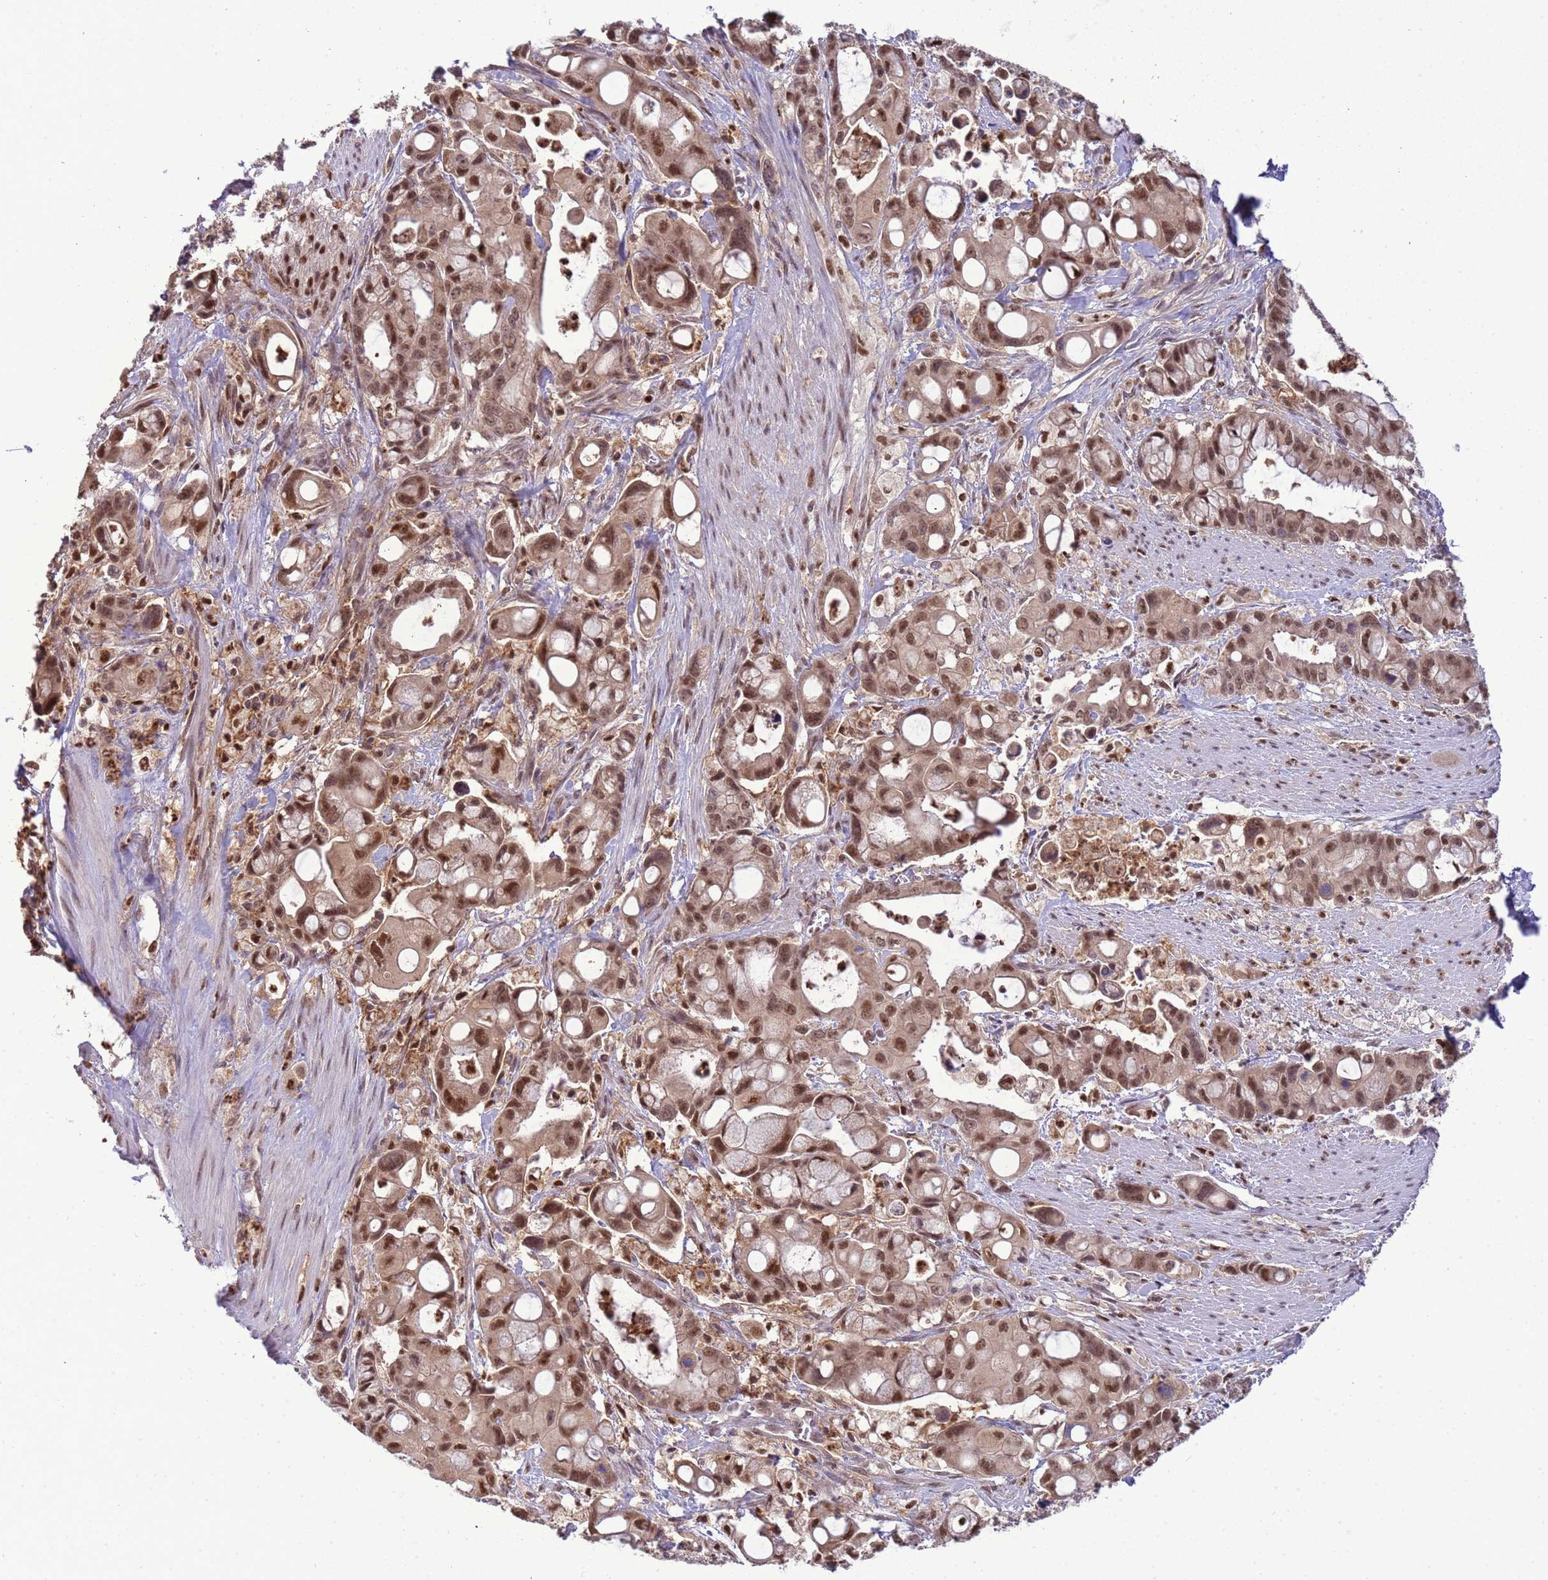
{"staining": {"intensity": "moderate", "quantity": ">75%", "location": "nuclear"}, "tissue": "pancreatic cancer", "cell_type": "Tumor cells", "image_type": "cancer", "snomed": [{"axis": "morphology", "description": "Adenocarcinoma, NOS"}, {"axis": "topography", "description": "Pancreas"}], "caption": "Pancreatic adenocarcinoma stained for a protein (brown) shows moderate nuclear positive positivity in approximately >75% of tumor cells.", "gene": "CD53", "patient": {"sex": "male", "age": 68}}